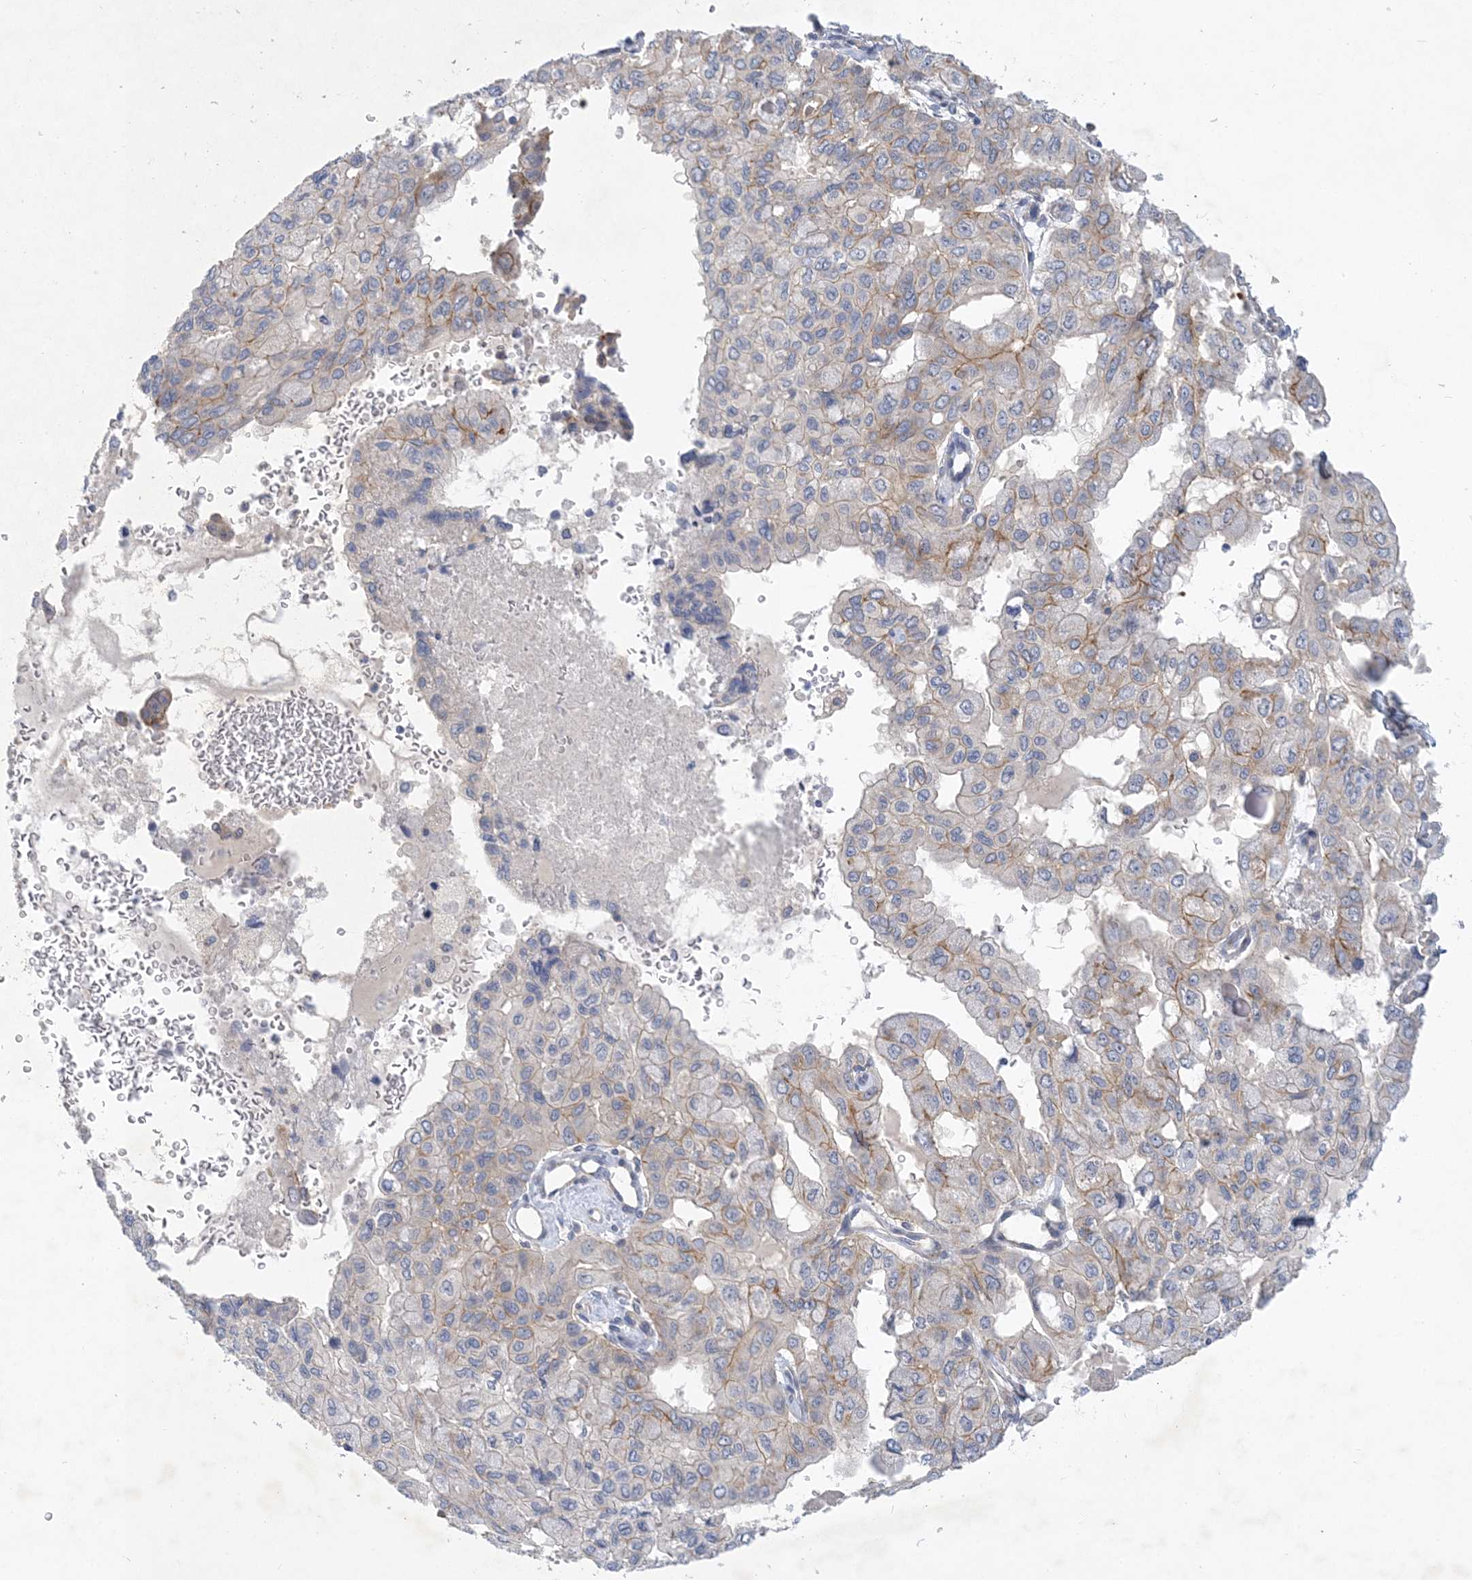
{"staining": {"intensity": "moderate", "quantity": "<25%", "location": "cytoplasmic/membranous"}, "tissue": "pancreatic cancer", "cell_type": "Tumor cells", "image_type": "cancer", "snomed": [{"axis": "morphology", "description": "Adenocarcinoma, NOS"}, {"axis": "topography", "description": "Pancreas"}], "caption": "Adenocarcinoma (pancreatic) stained with IHC reveals moderate cytoplasmic/membranous staining in approximately <25% of tumor cells.", "gene": "ANKRD35", "patient": {"sex": "male", "age": 51}}